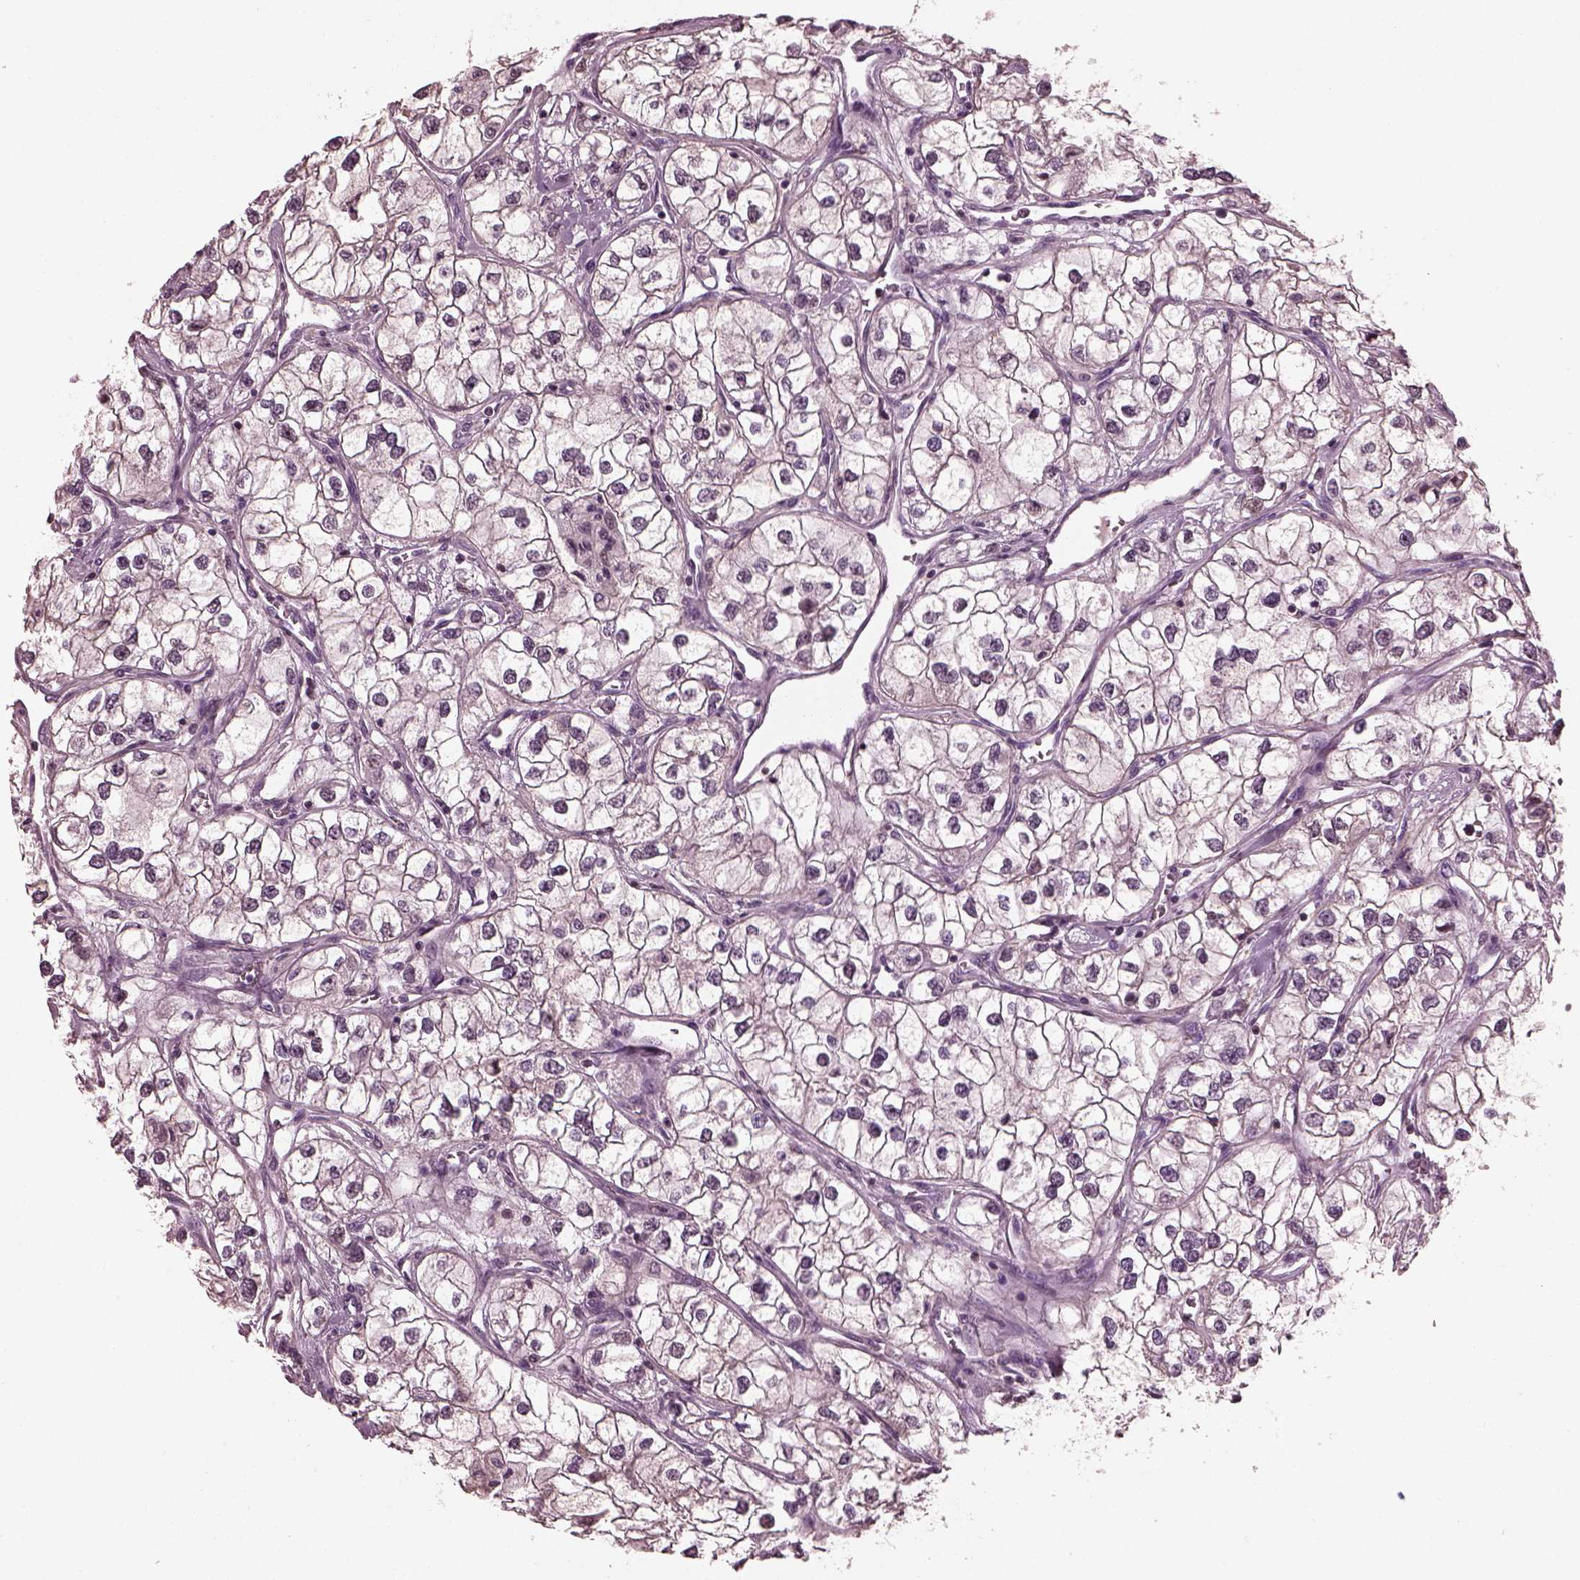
{"staining": {"intensity": "negative", "quantity": "none", "location": "none"}, "tissue": "renal cancer", "cell_type": "Tumor cells", "image_type": "cancer", "snomed": [{"axis": "morphology", "description": "Adenocarcinoma, NOS"}, {"axis": "topography", "description": "Kidney"}], "caption": "This is a micrograph of immunohistochemistry staining of adenocarcinoma (renal), which shows no staining in tumor cells.", "gene": "BFSP1", "patient": {"sex": "male", "age": 59}}